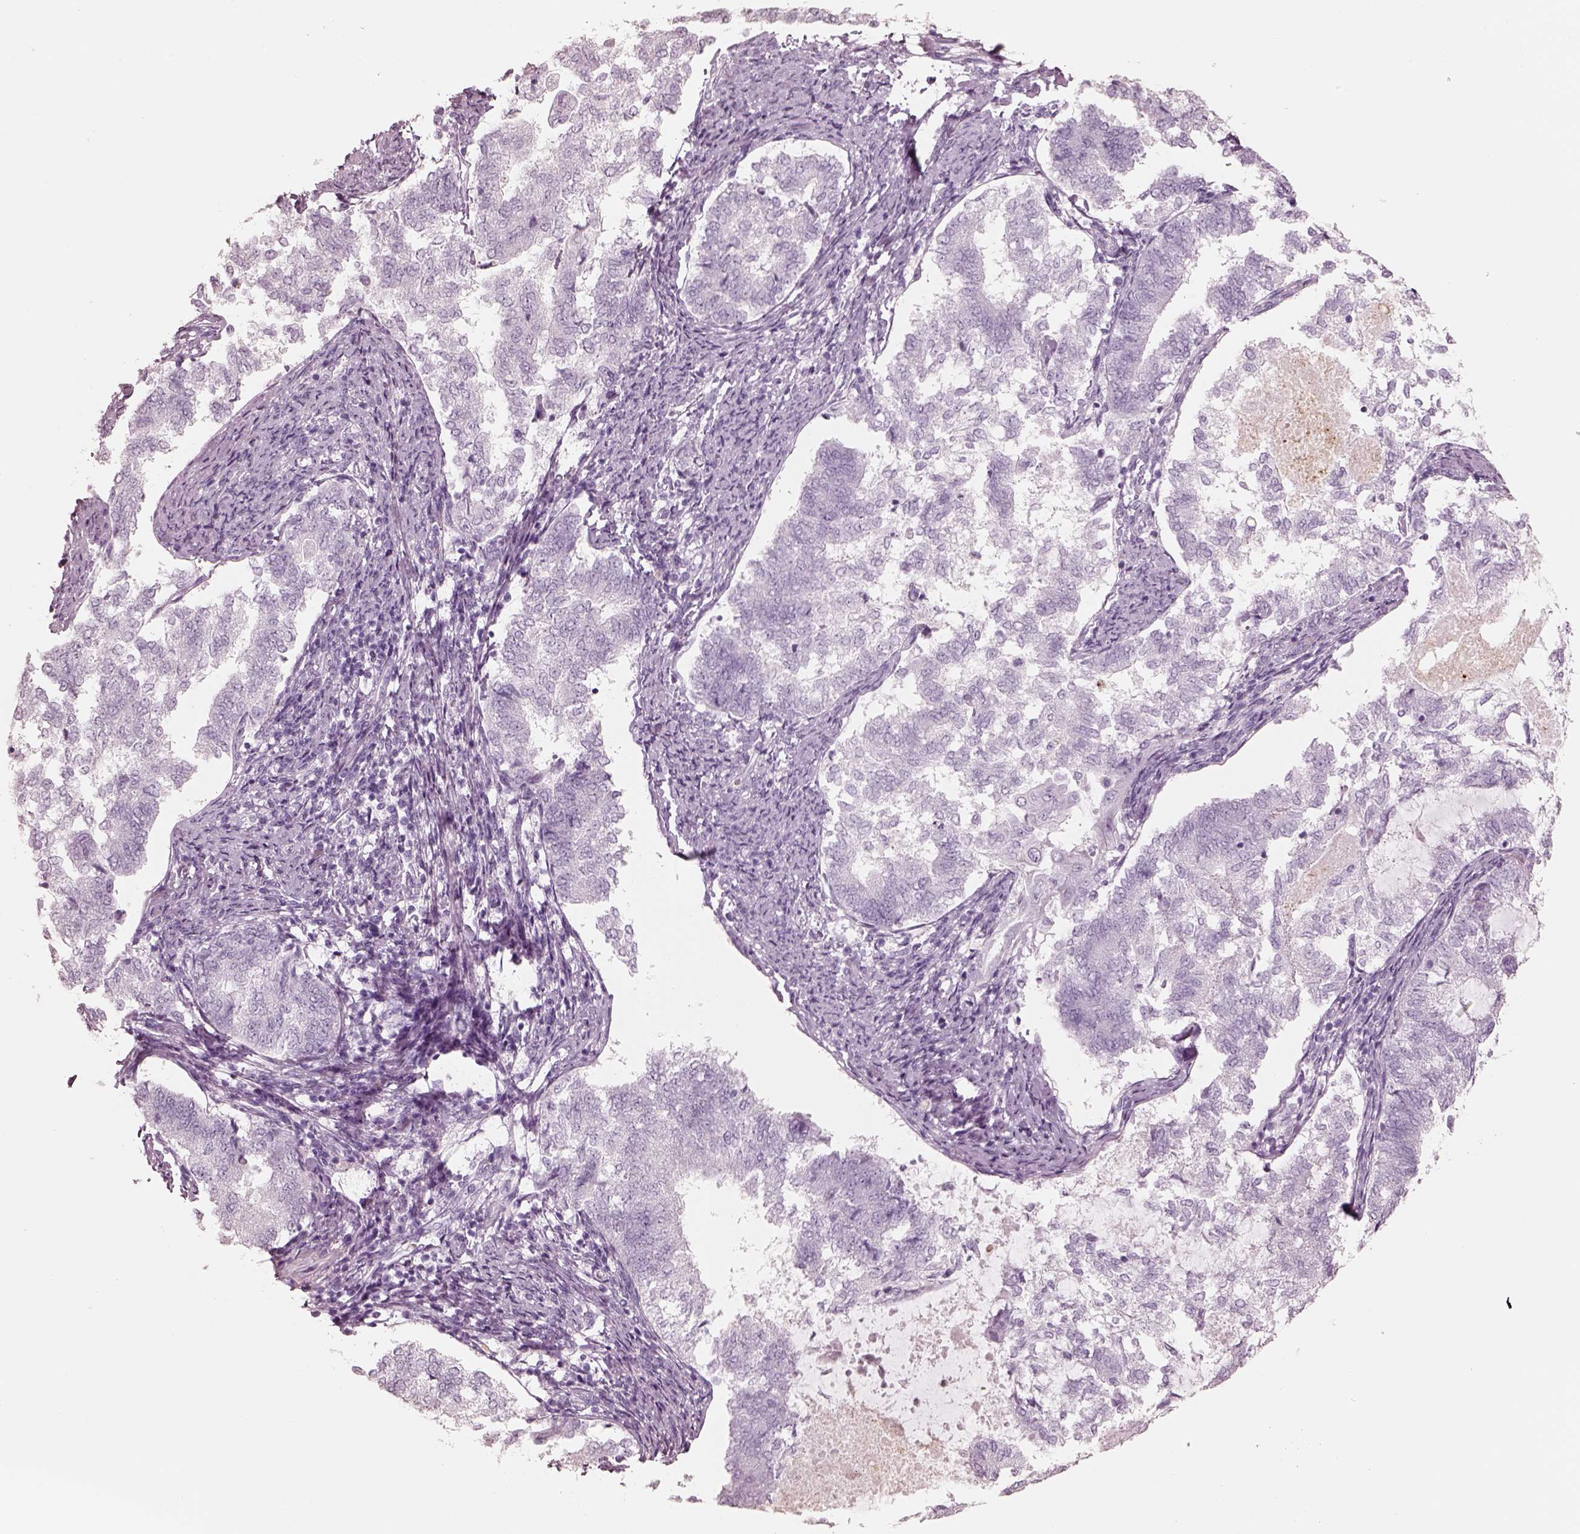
{"staining": {"intensity": "negative", "quantity": "none", "location": "none"}, "tissue": "endometrial cancer", "cell_type": "Tumor cells", "image_type": "cancer", "snomed": [{"axis": "morphology", "description": "Adenocarcinoma, NOS"}, {"axis": "topography", "description": "Endometrium"}], "caption": "IHC of human endometrial cancer (adenocarcinoma) exhibits no expression in tumor cells.", "gene": "ELANE", "patient": {"sex": "female", "age": 65}}